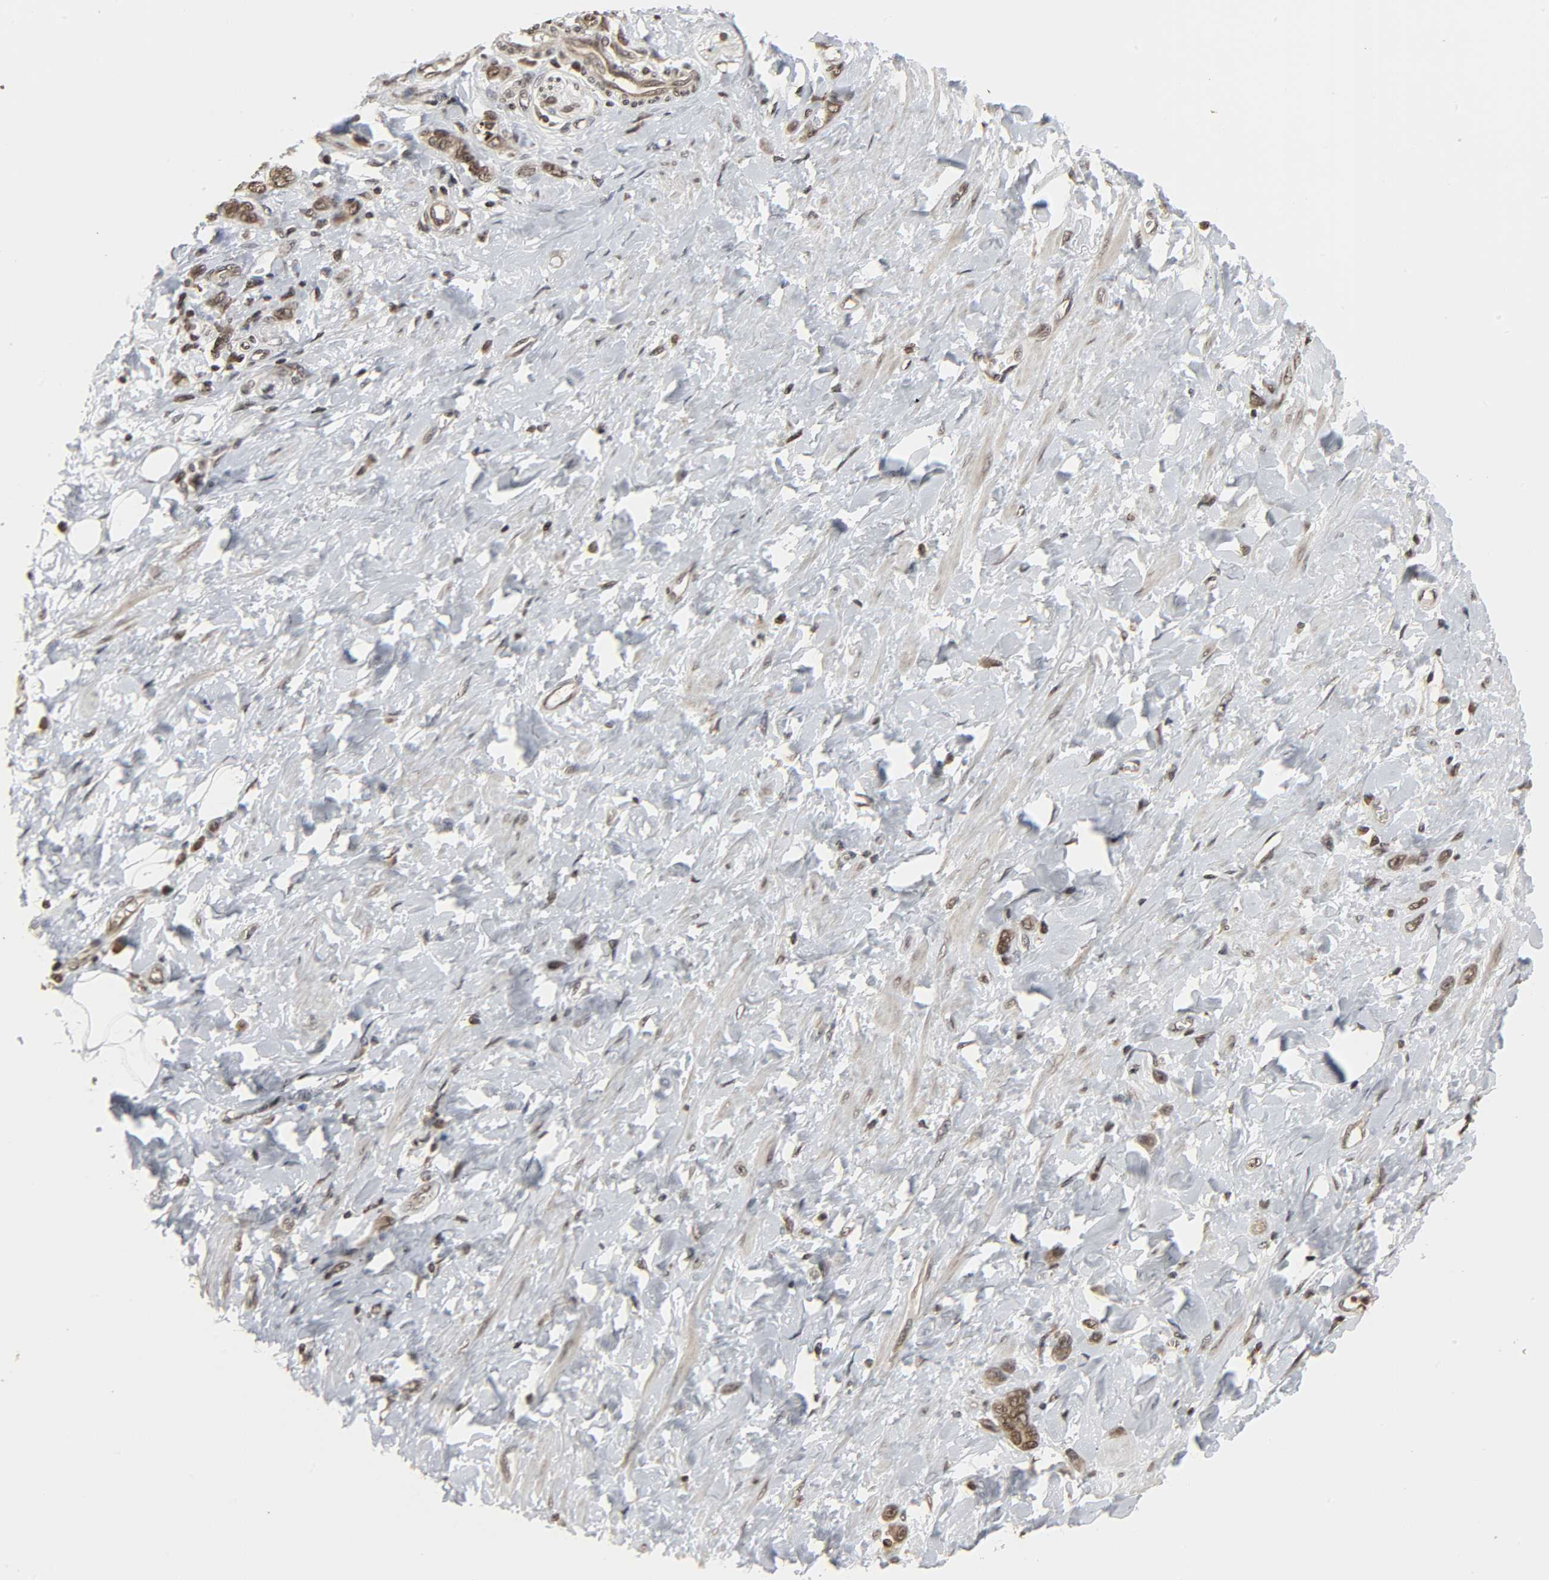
{"staining": {"intensity": "weak", "quantity": ">75%", "location": "nuclear"}, "tissue": "stomach cancer", "cell_type": "Tumor cells", "image_type": "cancer", "snomed": [{"axis": "morphology", "description": "Adenocarcinoma, NOS"}, {"axis": "topography", "description": "Stomach"}], "caption": "Protein analysis of stomach adenocarcinoma tissue reveals weak nuclear positivity in about >75% of tumor cells. (Stains: DAB in brown, nuclei in blue, Microscopy: brightfield microscopy at high magnification).", "gene": "XRCC1", "patient": {"sex": "male", "age": 82}}